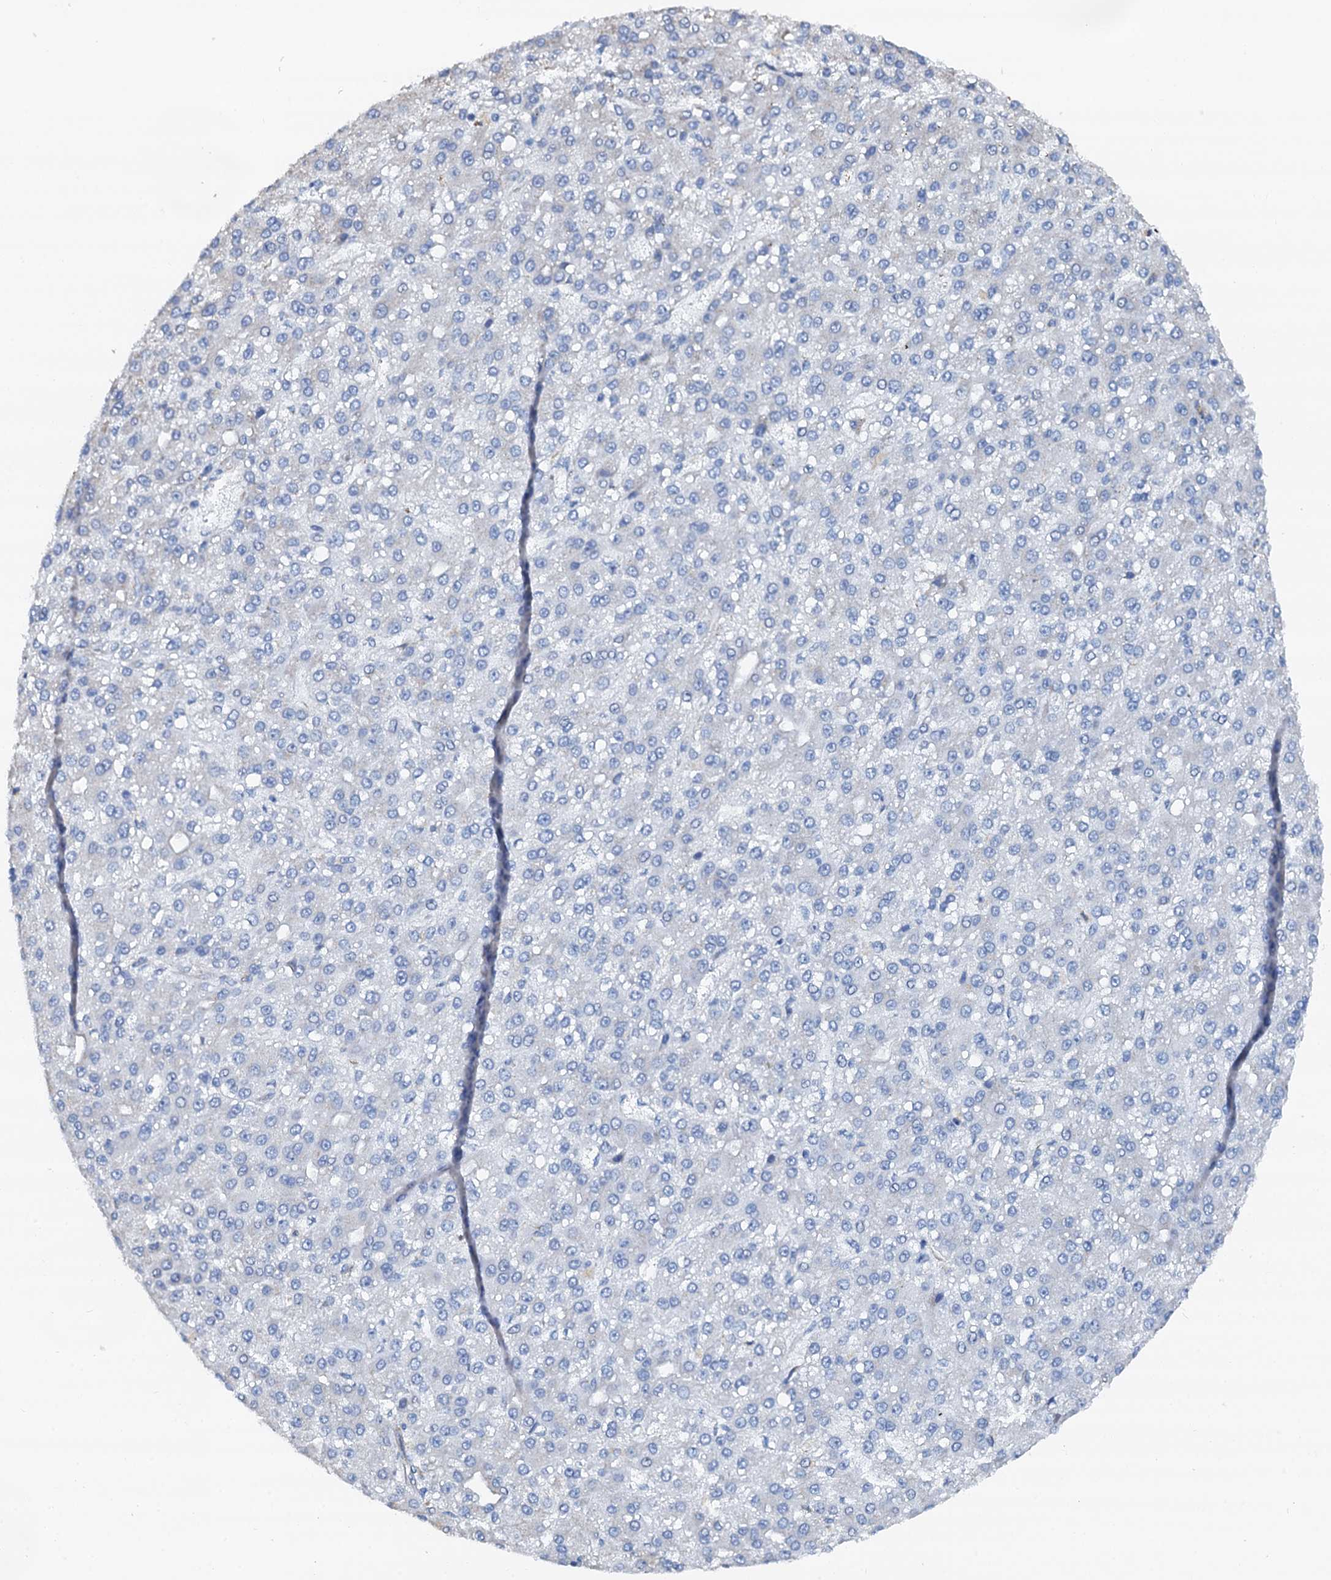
{"staining": {"intensity": "negative", "quantity": "none", "location": "none"}, "tissue": "liver cancer", "cell_type": "Tumor cells", "image_type": "cancer", "snomed": [{"axis": "morphology", "description": "Carcinoma, Hepatocellular, NOS"}, {"axis": "topography", "description": "Liver"}], "caption": "This is a photomicrograph of immunohistochemistry (IHC) staining of hepatocellular carcinoma (liver), which shows no expression in tumor cells.", "gene": "AKAP3", "patient": {"sex": "male", "age": 67}}